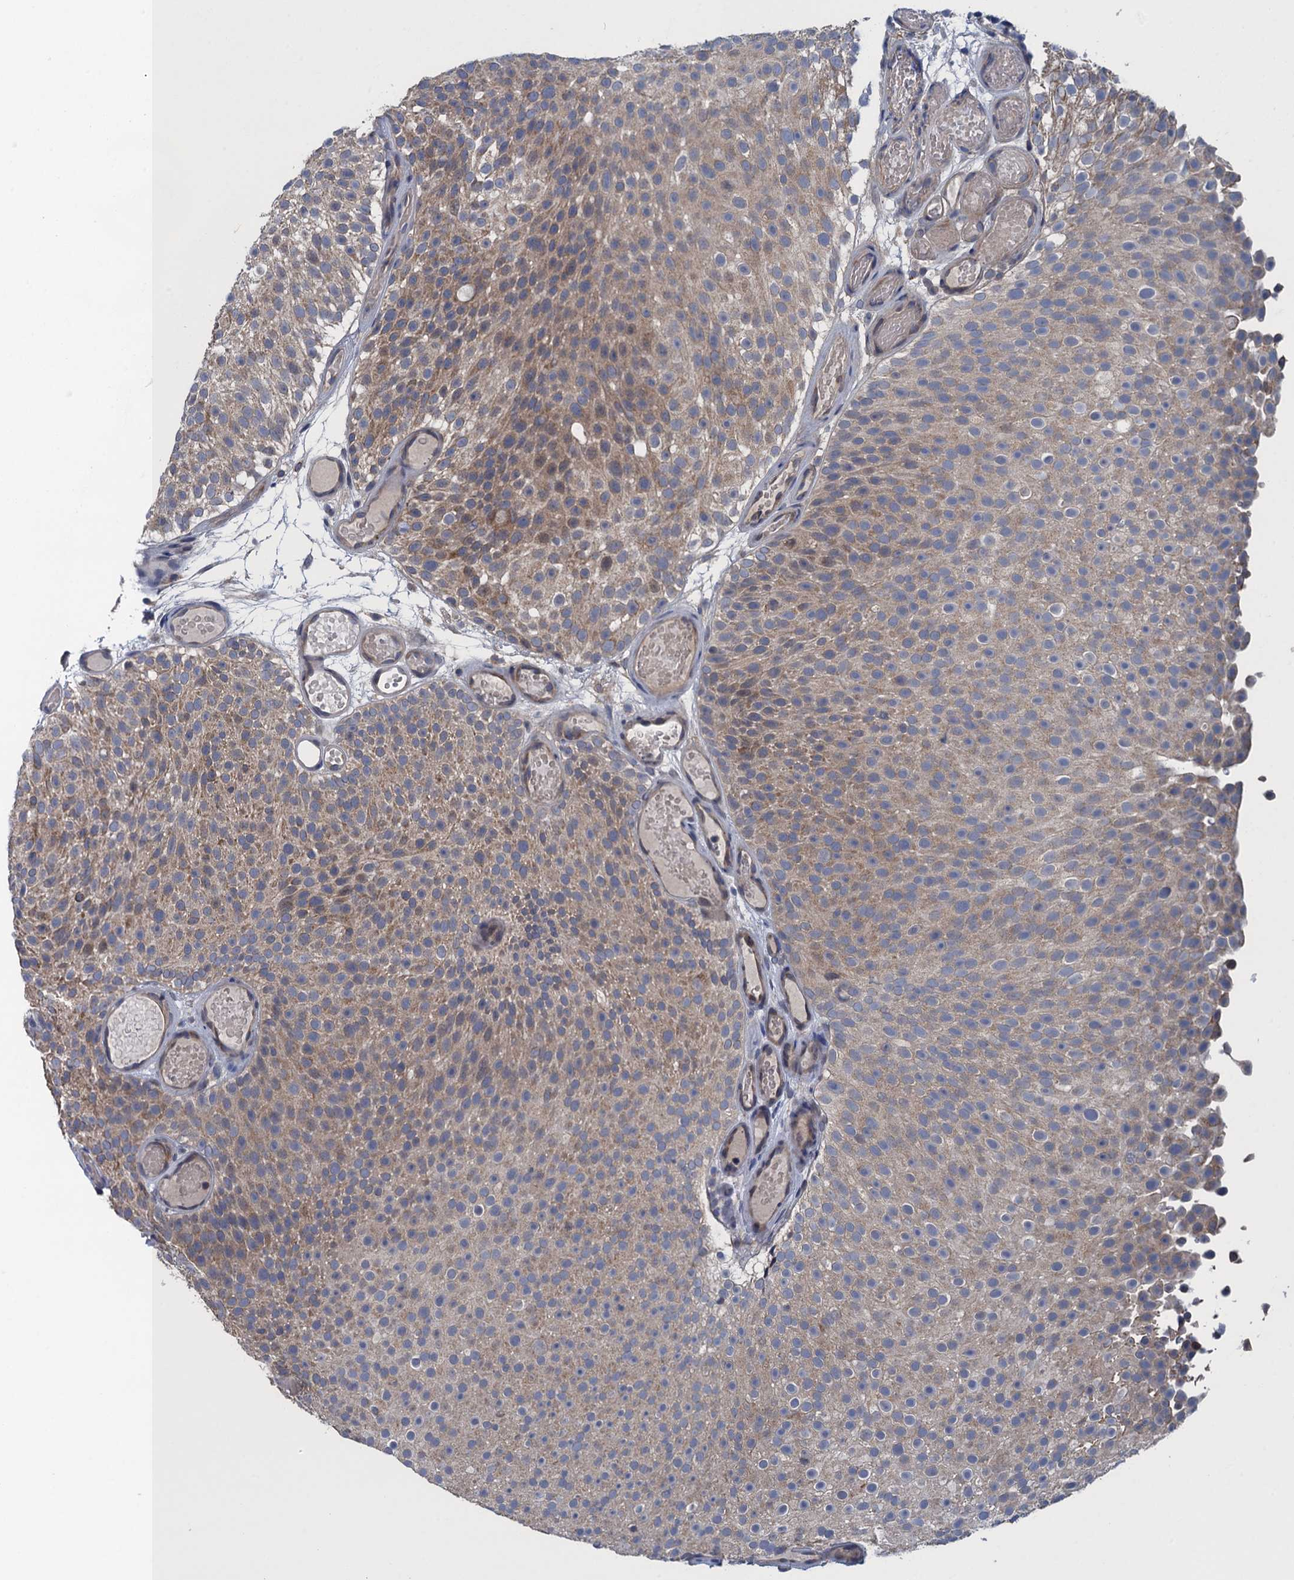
{"staining": {"intensity": "moderate", "quantity": "<25%", "location": "cytoplasmic/membranous"}, "tissue": "urothelial cancer", "cell_type": "Tumor cells", "image_type": "cancer", "snomed": [{"axis": "morphology", "description": "Urothelial carcinoma, Low grade"}, {"axis": "topography", "description": "Urinary bladder"}], "caption": "IHC of human urothelial cancer demonstrates low levels of moderate cytoplasmic/membranous expression in approximately <25% of tumor cells.", "gene": "CTU2", "patient": {"sex": "male", "age": 78}}